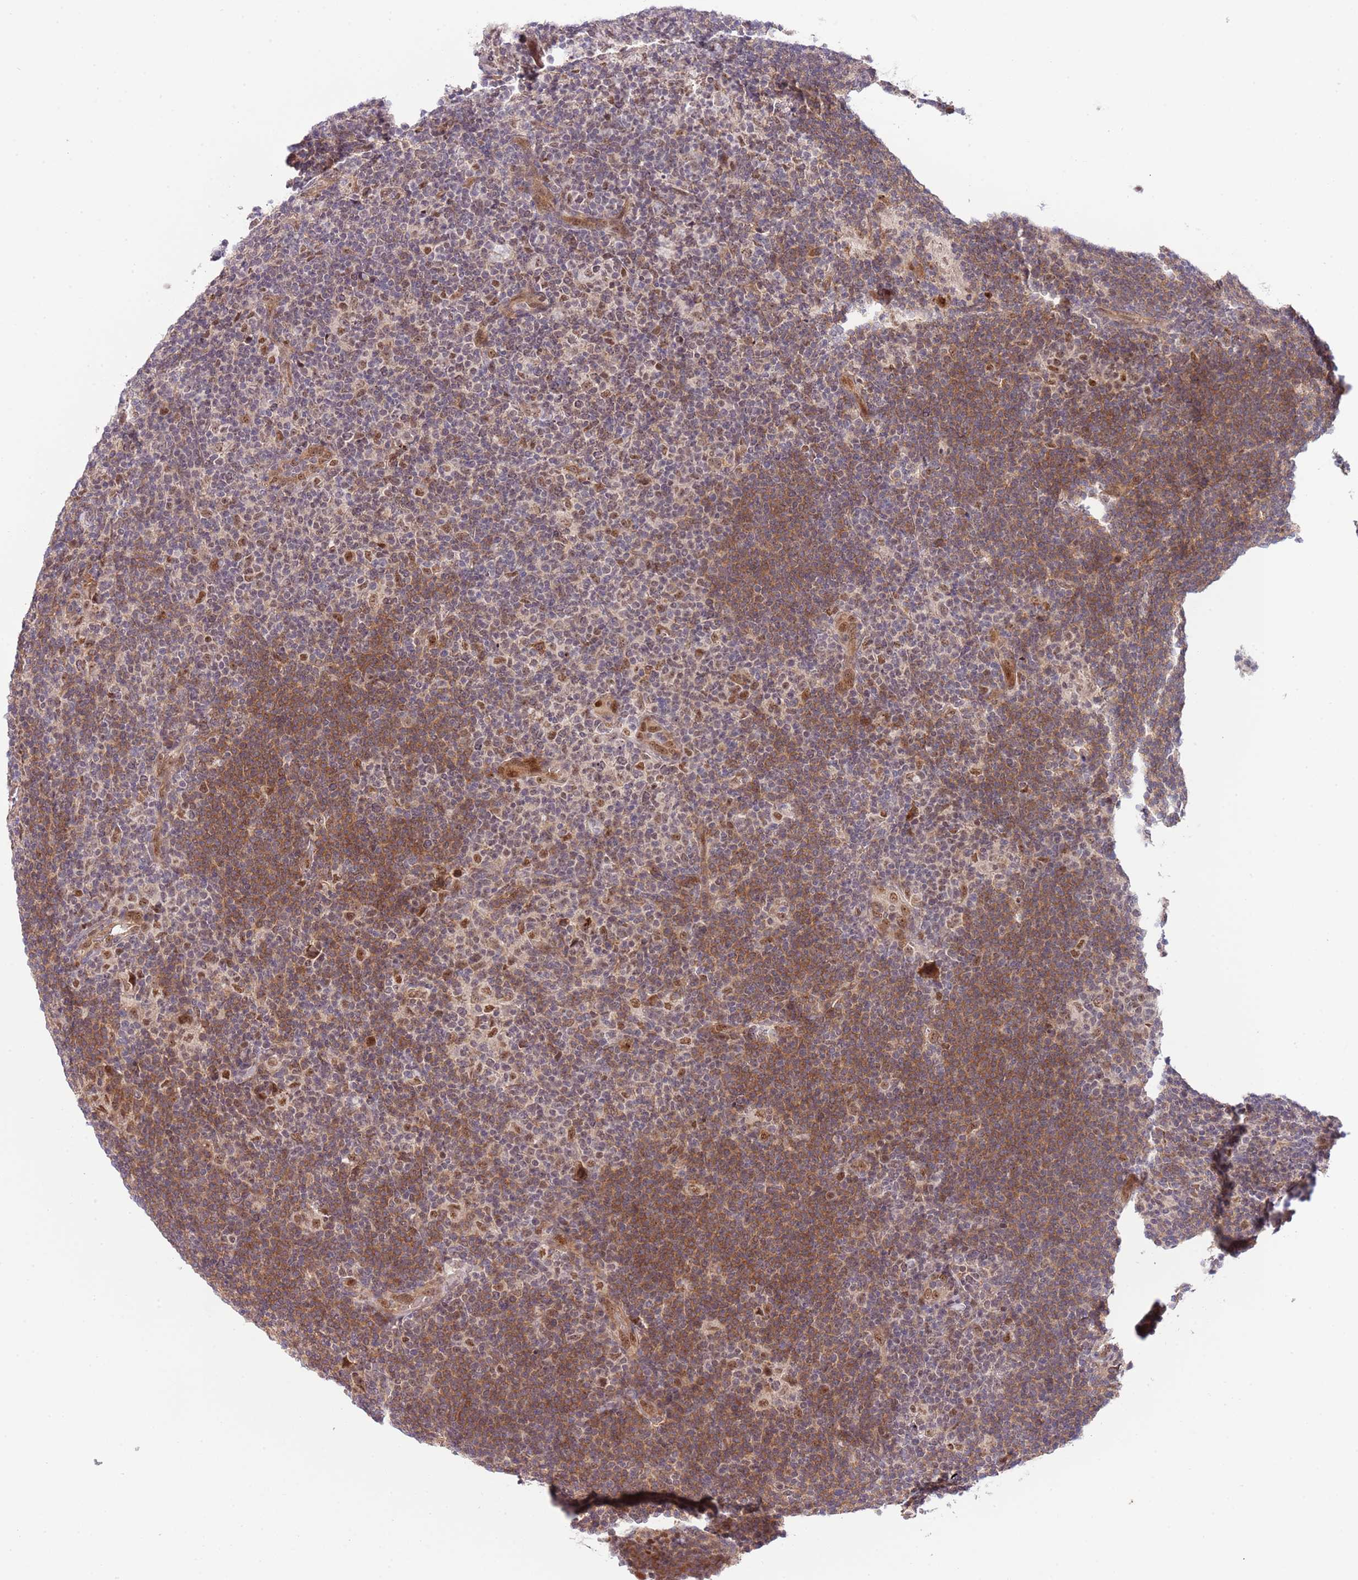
{"staining": {"intensity": "moderate", "quantity": ">75%", "location": "nuclear"}, "tissue": "lymphoma", "cell_type": "Tumor cells", "image_type": "cancer", "snomed": [{"axis": "morphology", "description": "Hodgkin's disease, NOS"}, {"axis": "topography", "description": "Lymph node"}], "caption": "Lymphoma tissue exhibits moderate nuclear staining in approximately >75% of tumor cells", "gene": "CHD1", "patient": {"sex": "female", "age": 57}}